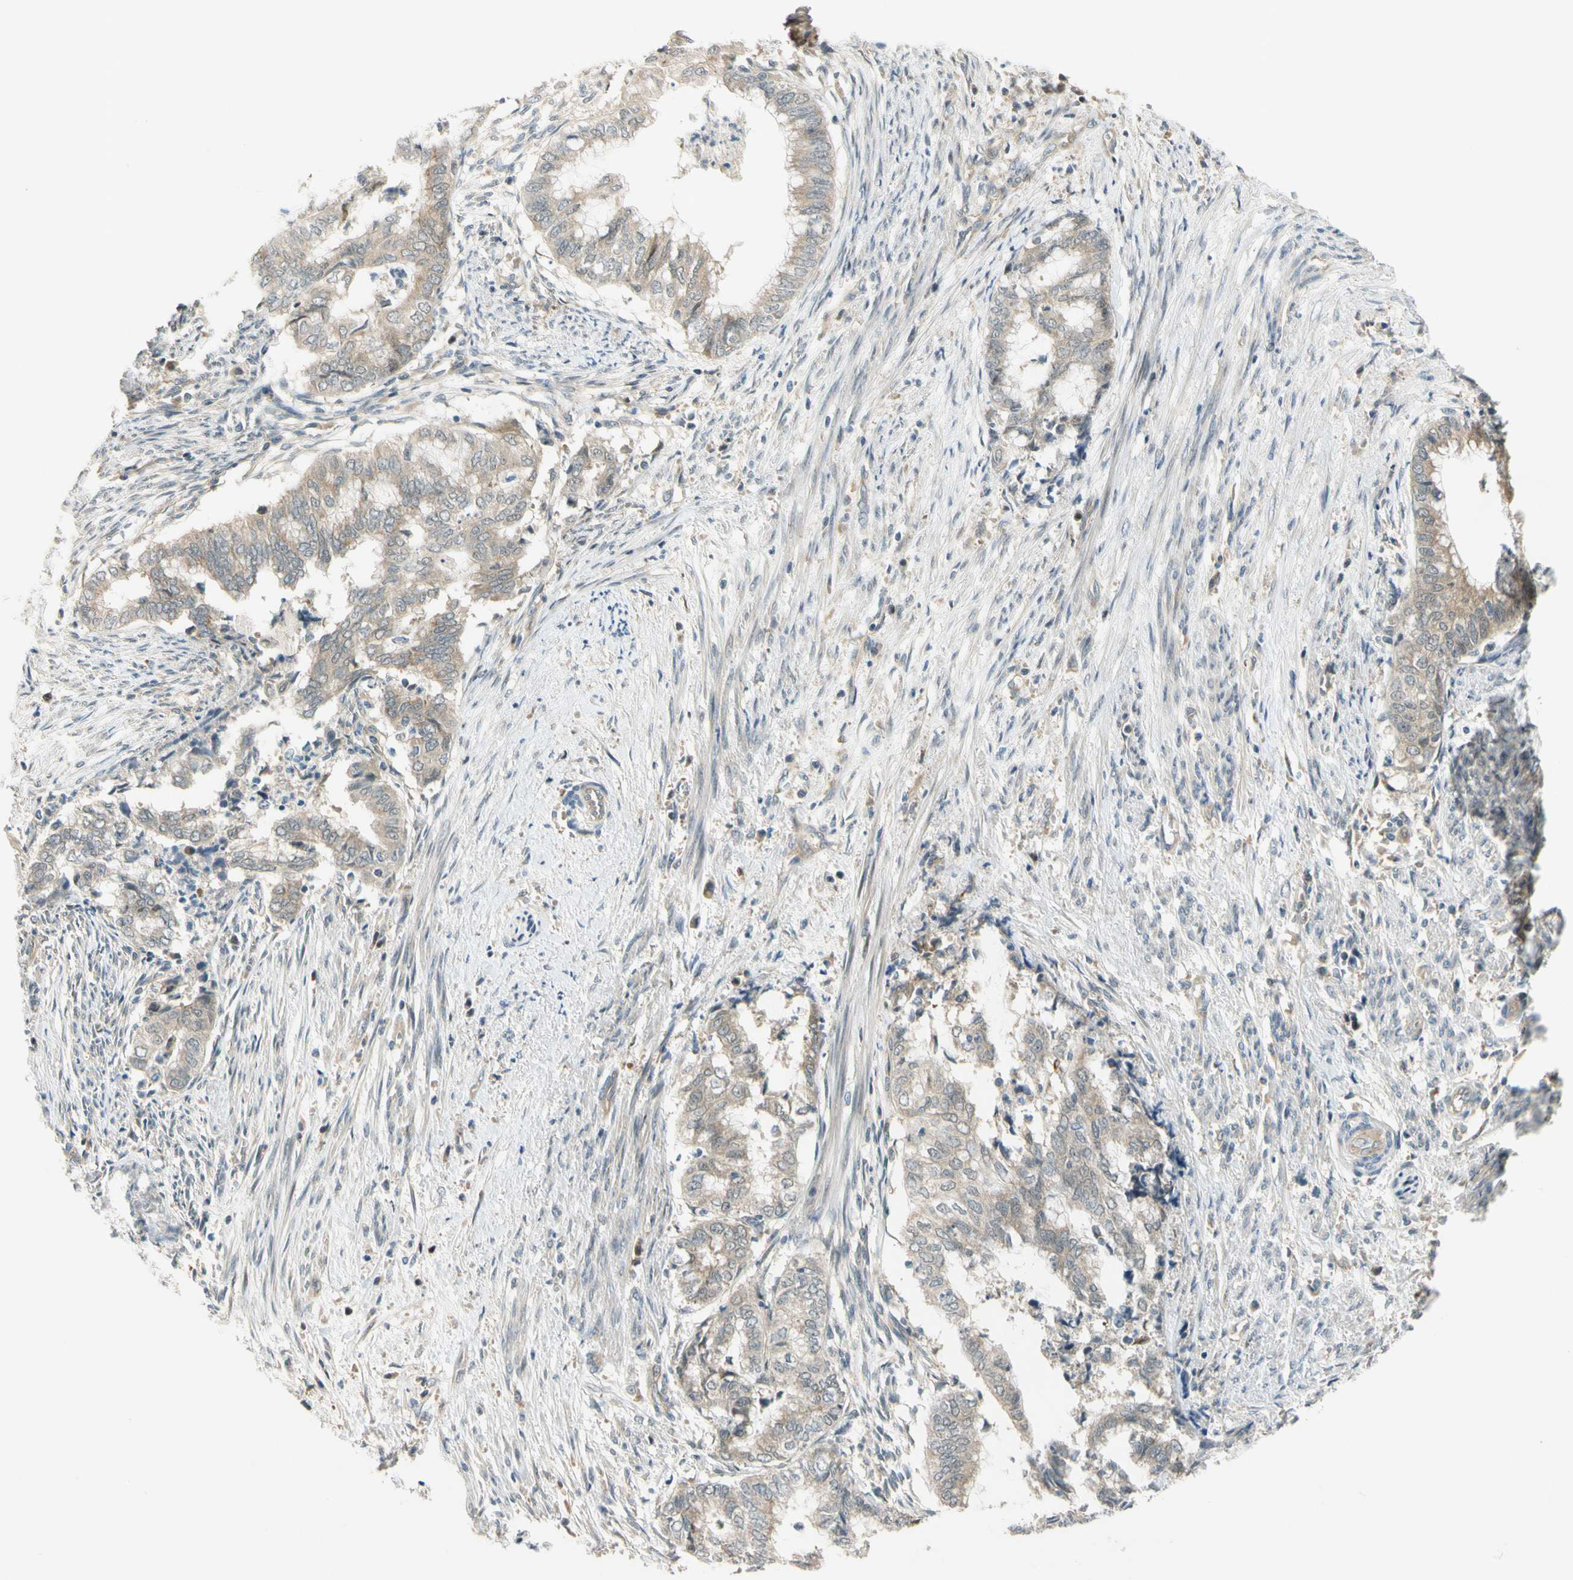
{"staining": {"intensity": "weak", "quantity": "25%-75%", "location": "cytoplasmic/membranous"}, "tissue": "endometrial cancer", "cell_type": "Tumor cells", "image_type": "cancer", "snomed": [{"axis": "morphology", "description": "Necrosis, NOS"}, {"axis": "morphology", "description": "Adenocarcinoma, NOS"}, {"axis": "topography", "description": "Endometrium"}], "caption": "This photomicrograph reveals immunohistochemistry (IHC) staining of human endometrial cancer, with low weak cytoplasmic/membranous staining in about 25%-75% of tumor cells.", "gene": "GATD1", "patient": {"sex": "female", "age": 79}}